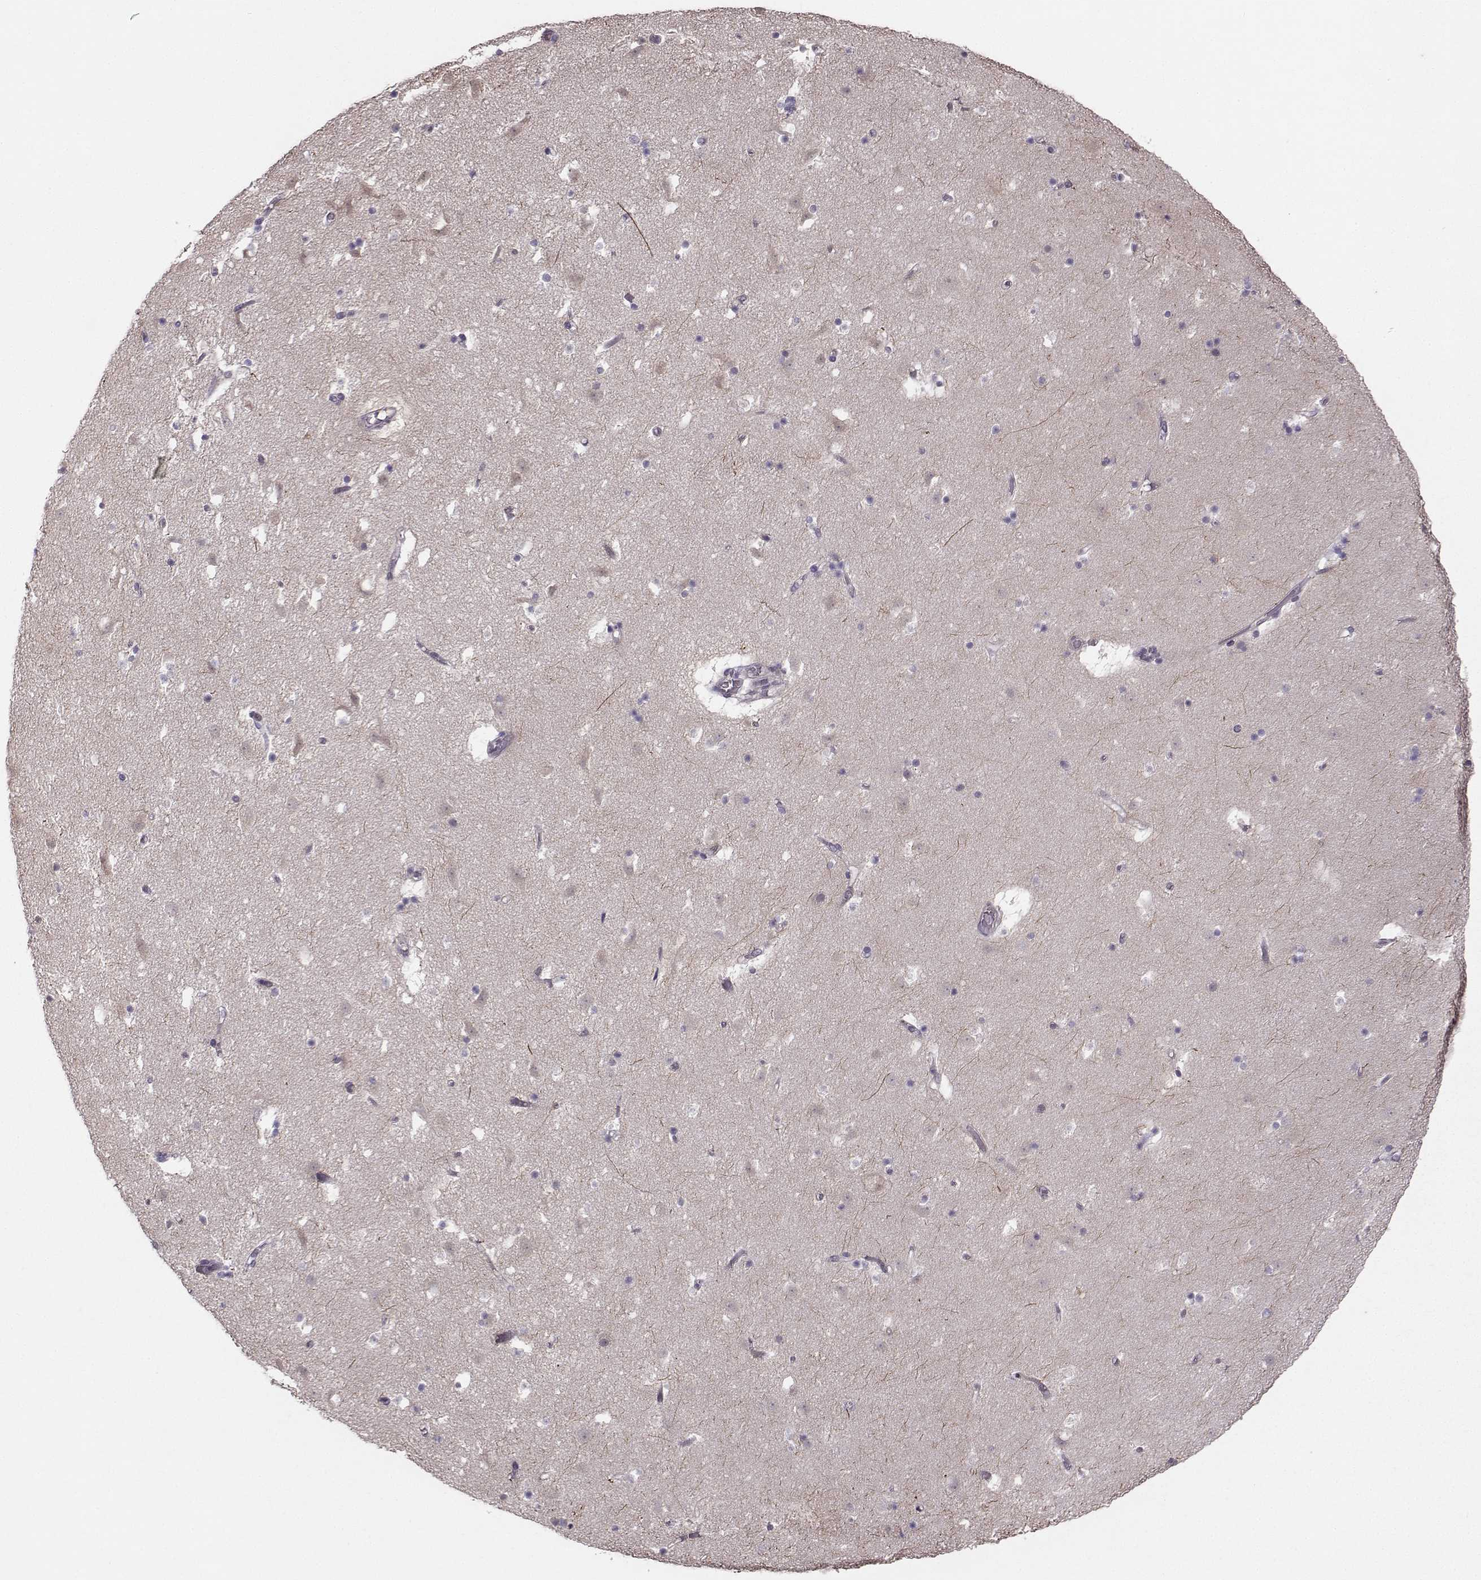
{"staining": {"intensity": "negative", "quantity": "none", "location": "none"}, "tissue": "caudate", "cell_type": "Glial cells", "image_type": "normal", "snomed": [{"axis": "morphology", "description": "Normal tissue, NOS"}, {"axis": "topography", "description": "Lateral ventricle wall"}], "caption": "IHC of benign caudate displays no staining in glial cells.", "gene": "PKP2", "patient": {"sex": "female", "age": 42}}